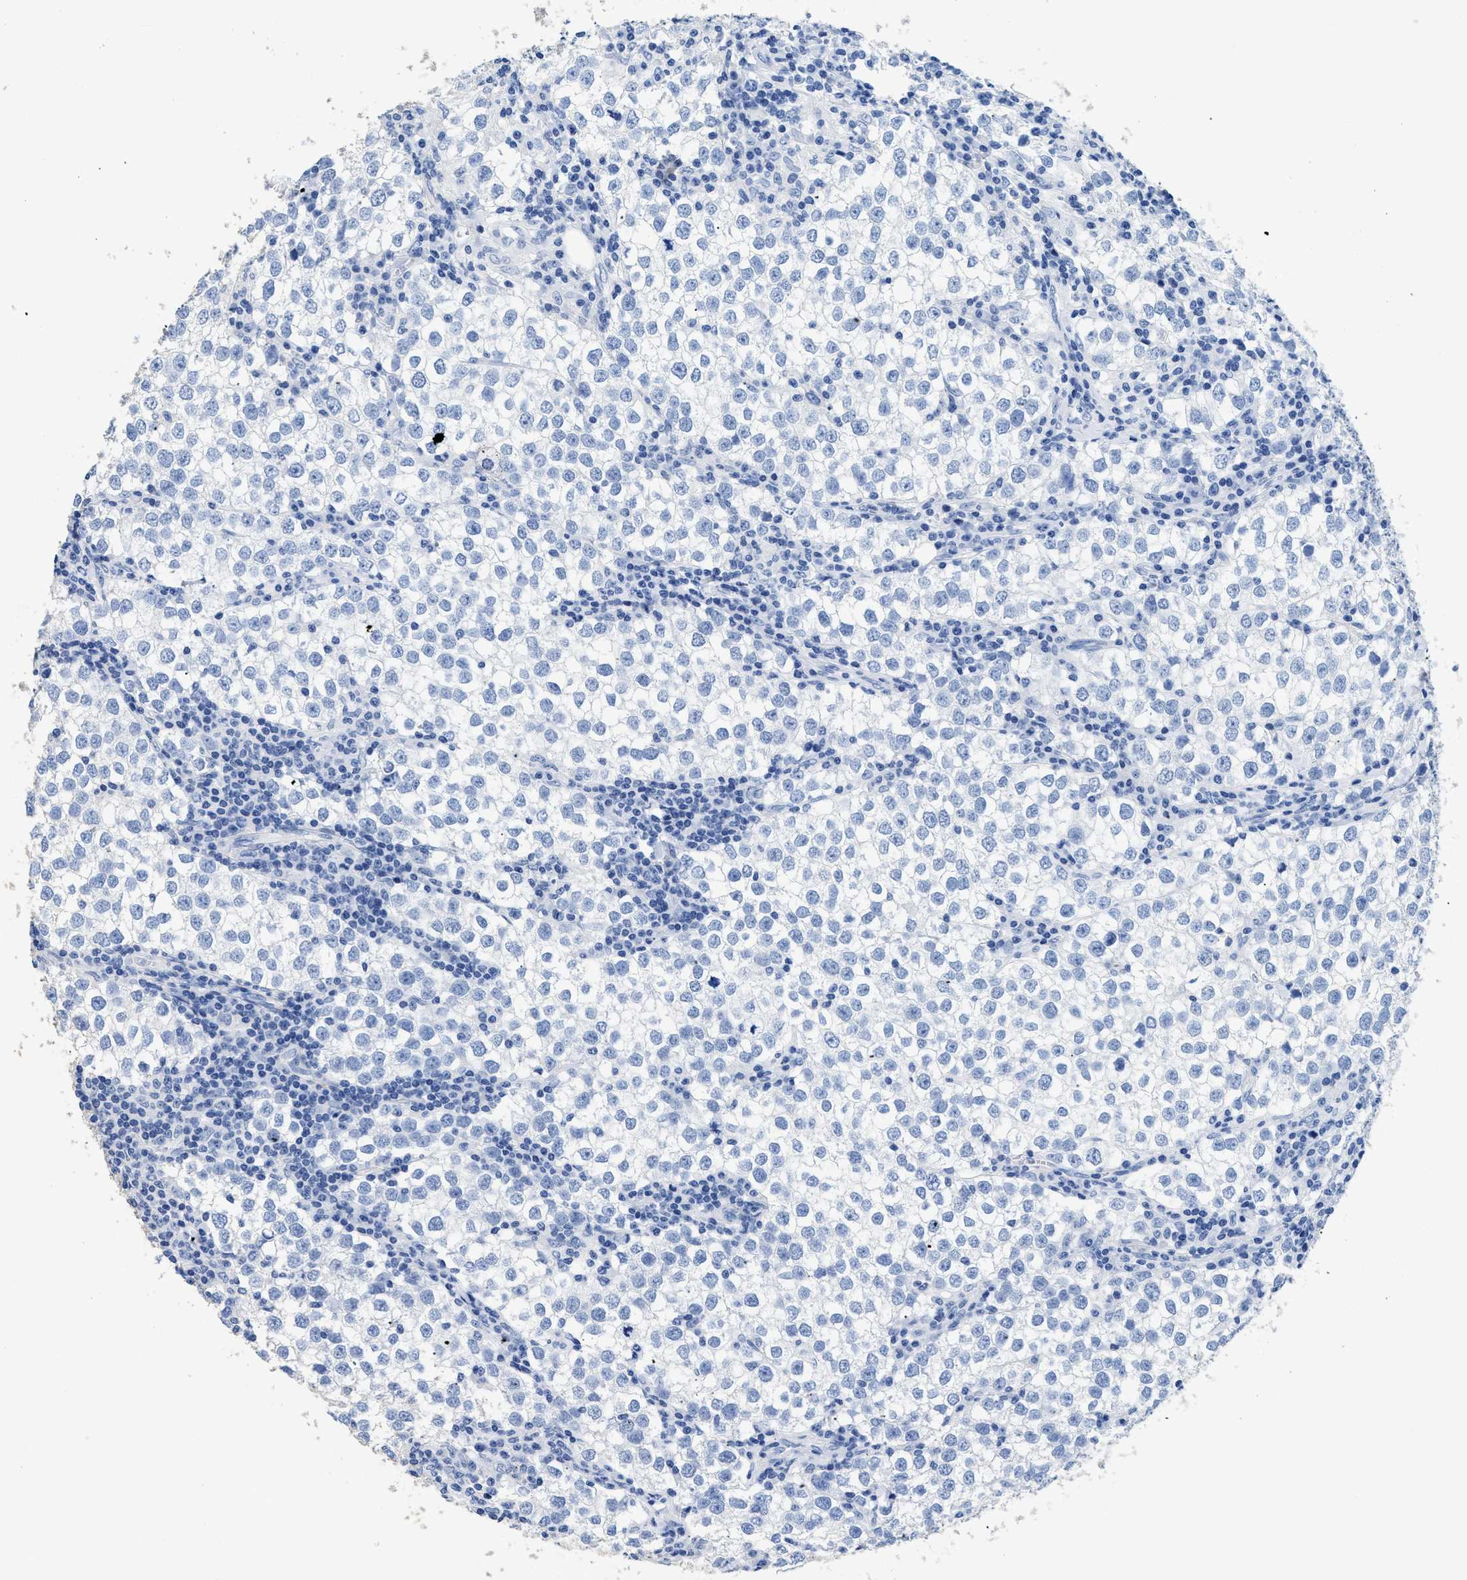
{"staining": {"intensity": "negative", "quantity": "none", "location": "none"}, "tissue": "testis cancer", "cell_type": "Tumor cells", "image_type": "cancer", "snomed": [{"axis": "morphology", "description": "Seminoma, NOS"}, {"axis": "morphology", "description": "Carcinoma, Embryonal, NOS"}, {"axis": "topography", "description": "Testis"}], "caption": "Photomicrograph shows no significant protein positivity in tumor cells of seminoma (testis).", "gene": "DLC1", "patient": {"sex": "male", "age": 36}}